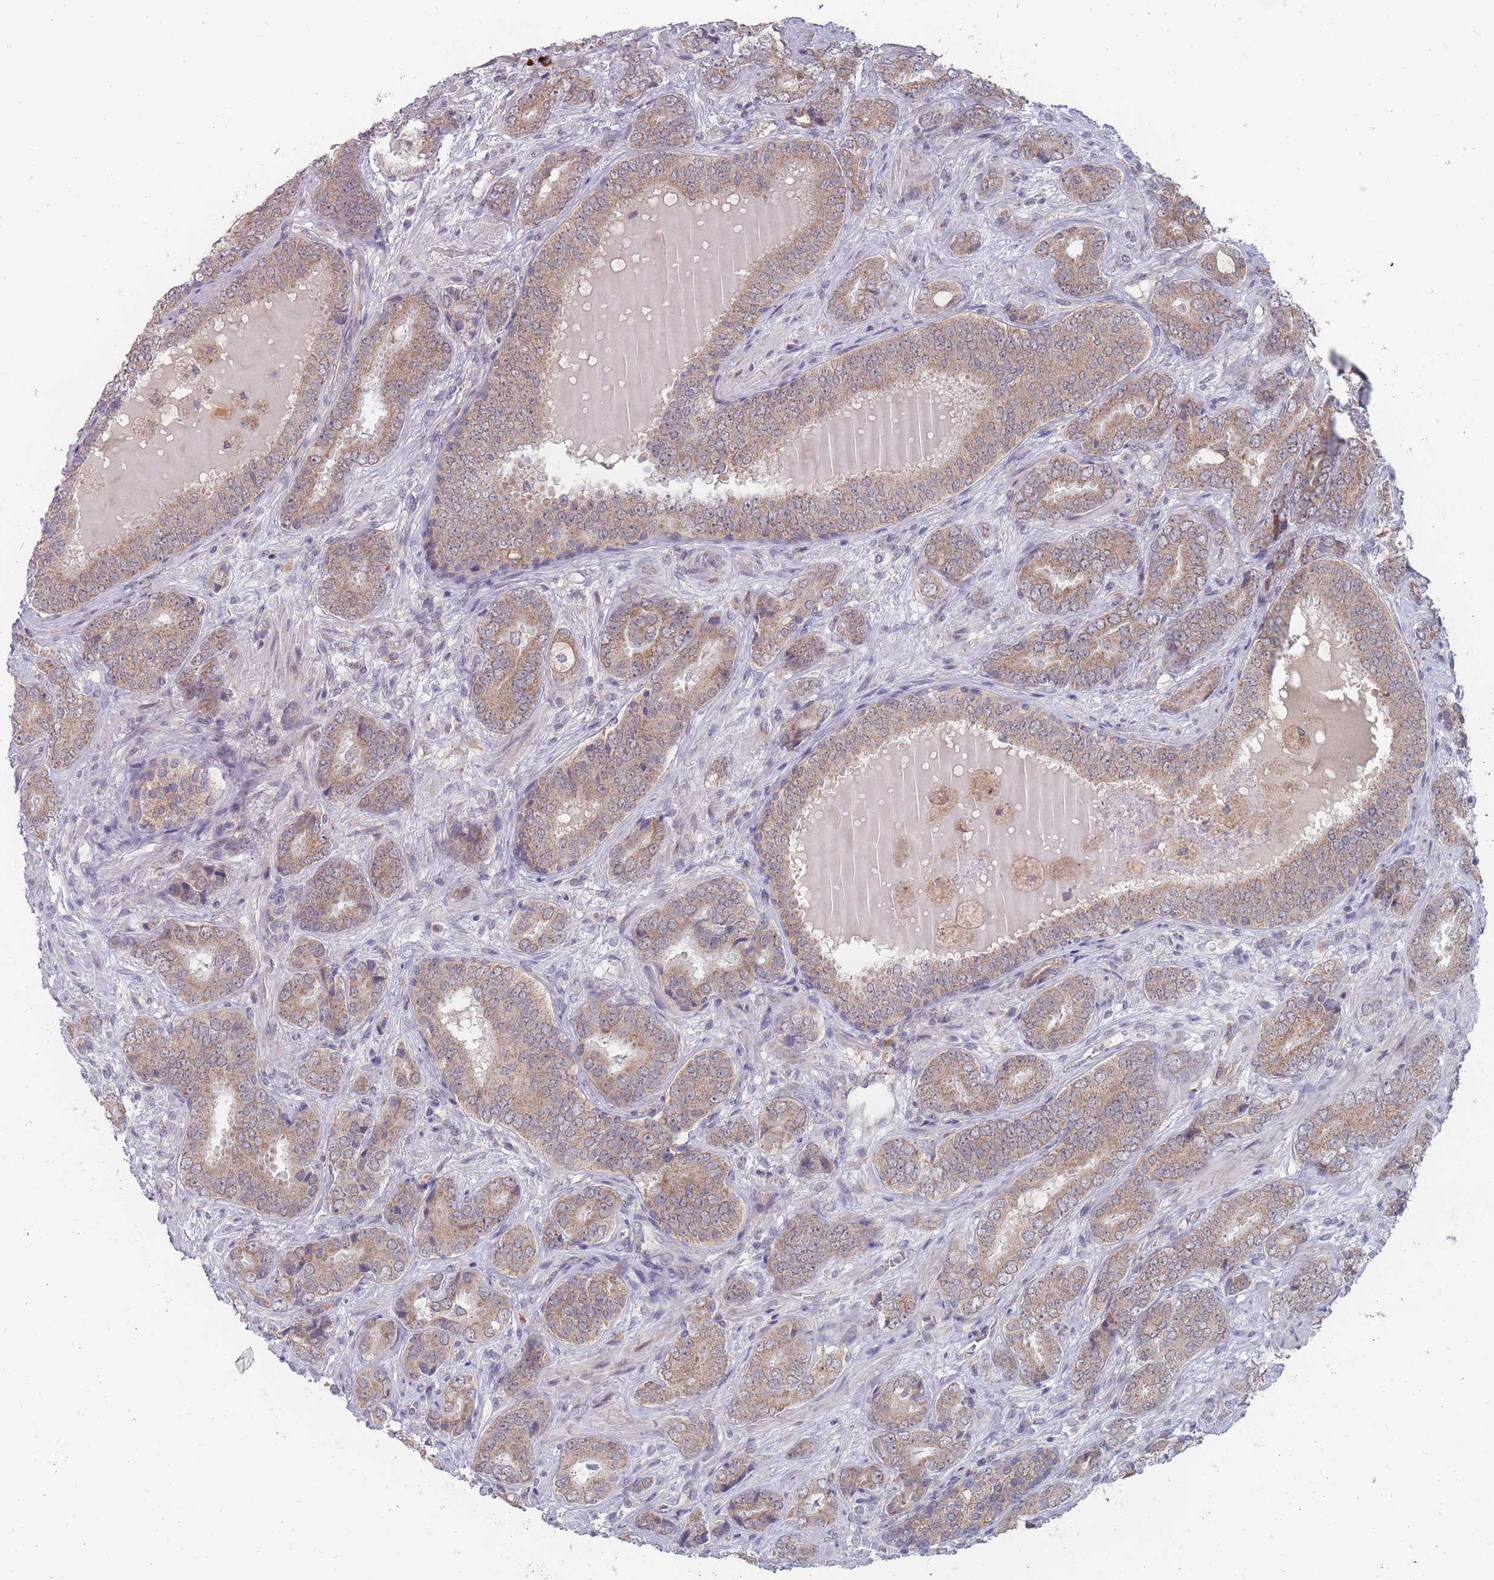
{"staining": {"intensity": "moderate", "quantity": ">75%", "location": "cytoplasmic/membranous"}, "tissue": "prostate cancer", "cell_type": "Tumor cells", "image_type": "cancer", "snomed": [{"axis": "morphology", "description": "Adenocarcinoma, High grade"}, {"axis": "topography", "description": "Prostate"}], "caption": "Immunohistochemical staining of human prostate cancer (high-grade adenocarcinoma) displays moderate cytoplasmic/membranous protein expression in about >75% of tumor cells.", "gene": "PEX7", "patient": {"sex": "male", "age": 71}}